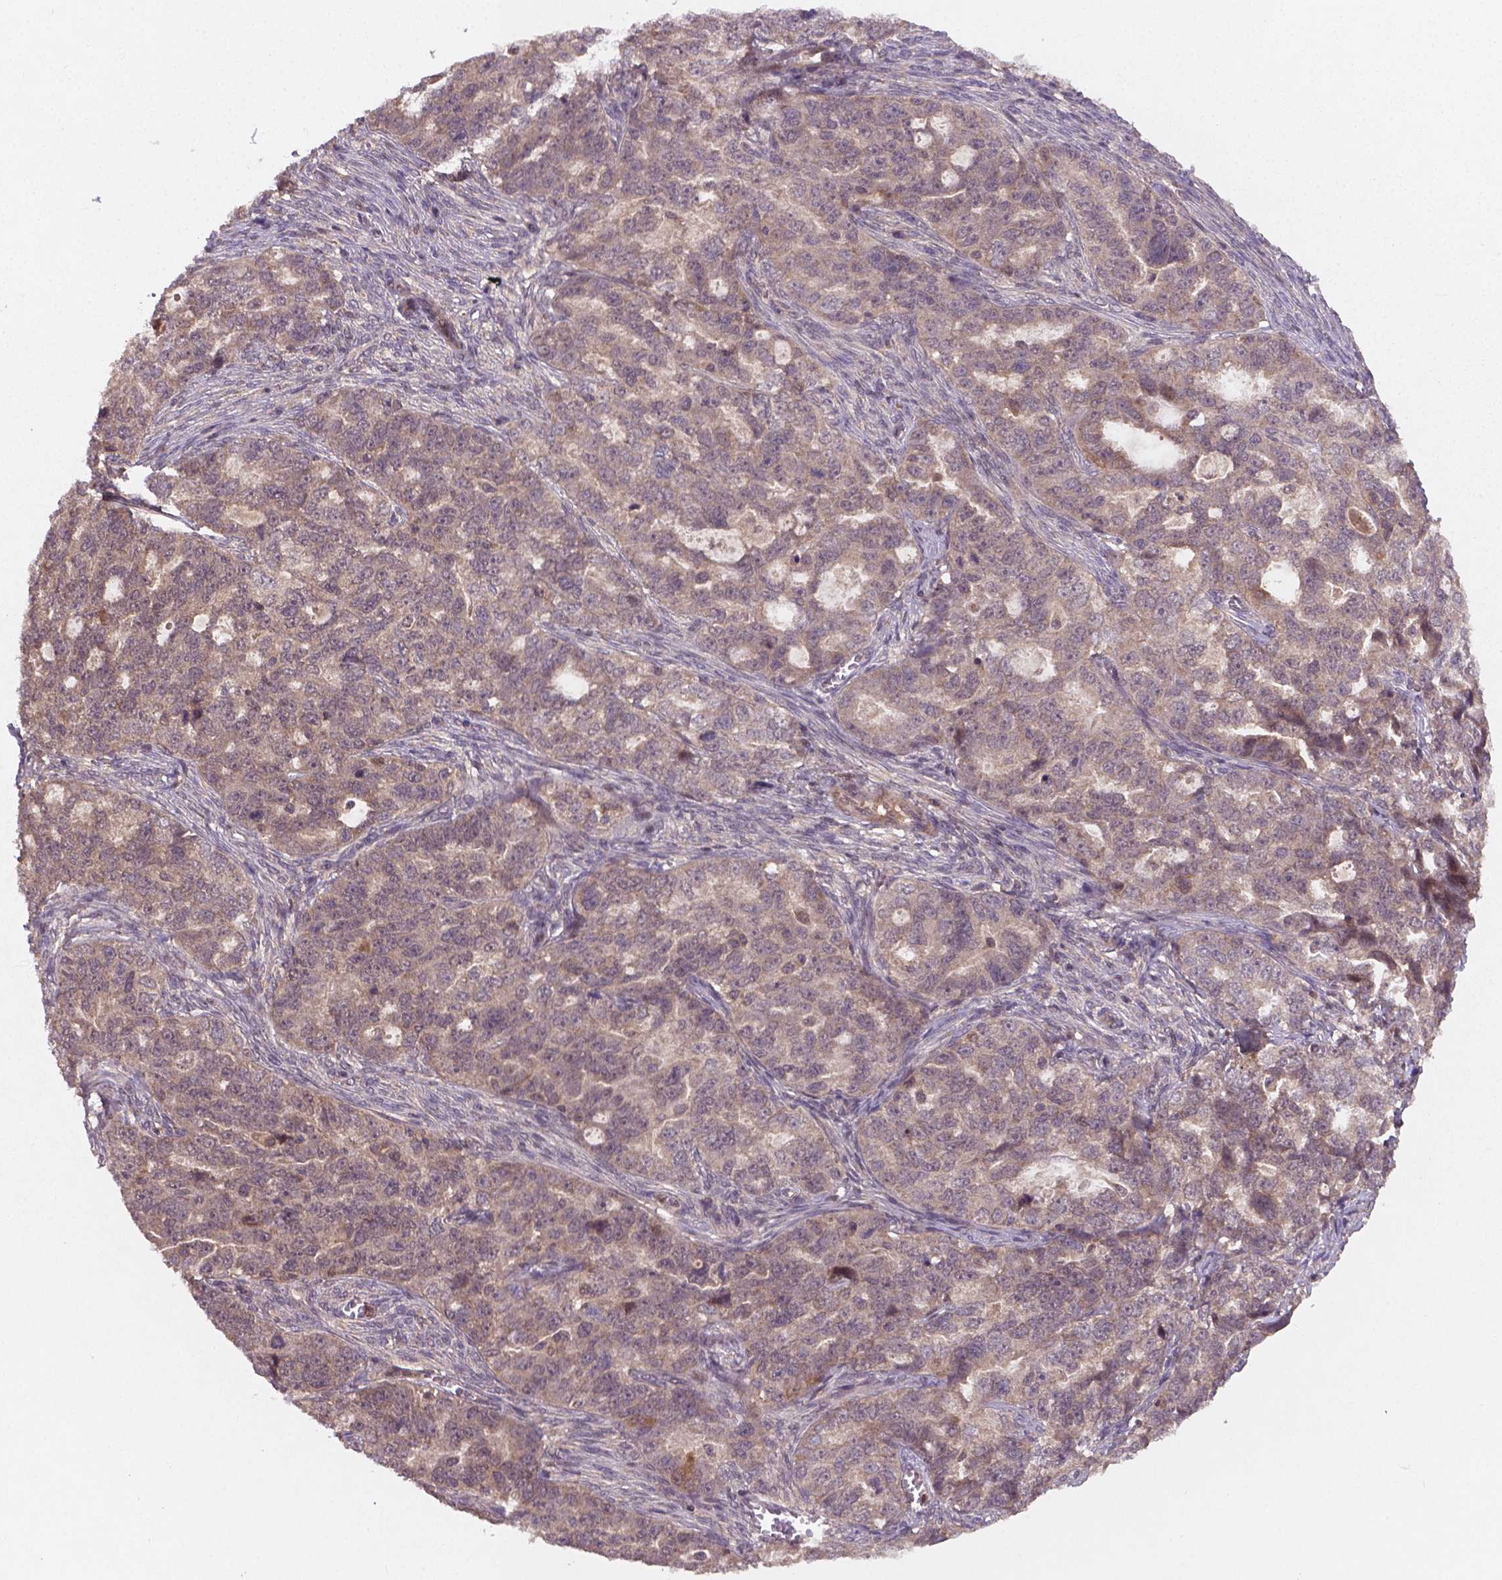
{"staining": {"intensity": "negative", "quantity": "none", "location": "none"}, "tissue": "ovarian cancer", "cell_type": "Tumor cells", "image_type": "cancer", "snomed": [{"axis": "morphology", "description": "Cystadenocarcinoma, serous, NOS"}, {"axis": "topography", "description": "Ovary"}], "caption": "Tumor cells show no significant positivity in ovarian cancer (serous cystadenocarcinoma). Nuclei are stained in blue.", "gene": "NIPAL2", "patient": {"sex": "female", "age": 51}}